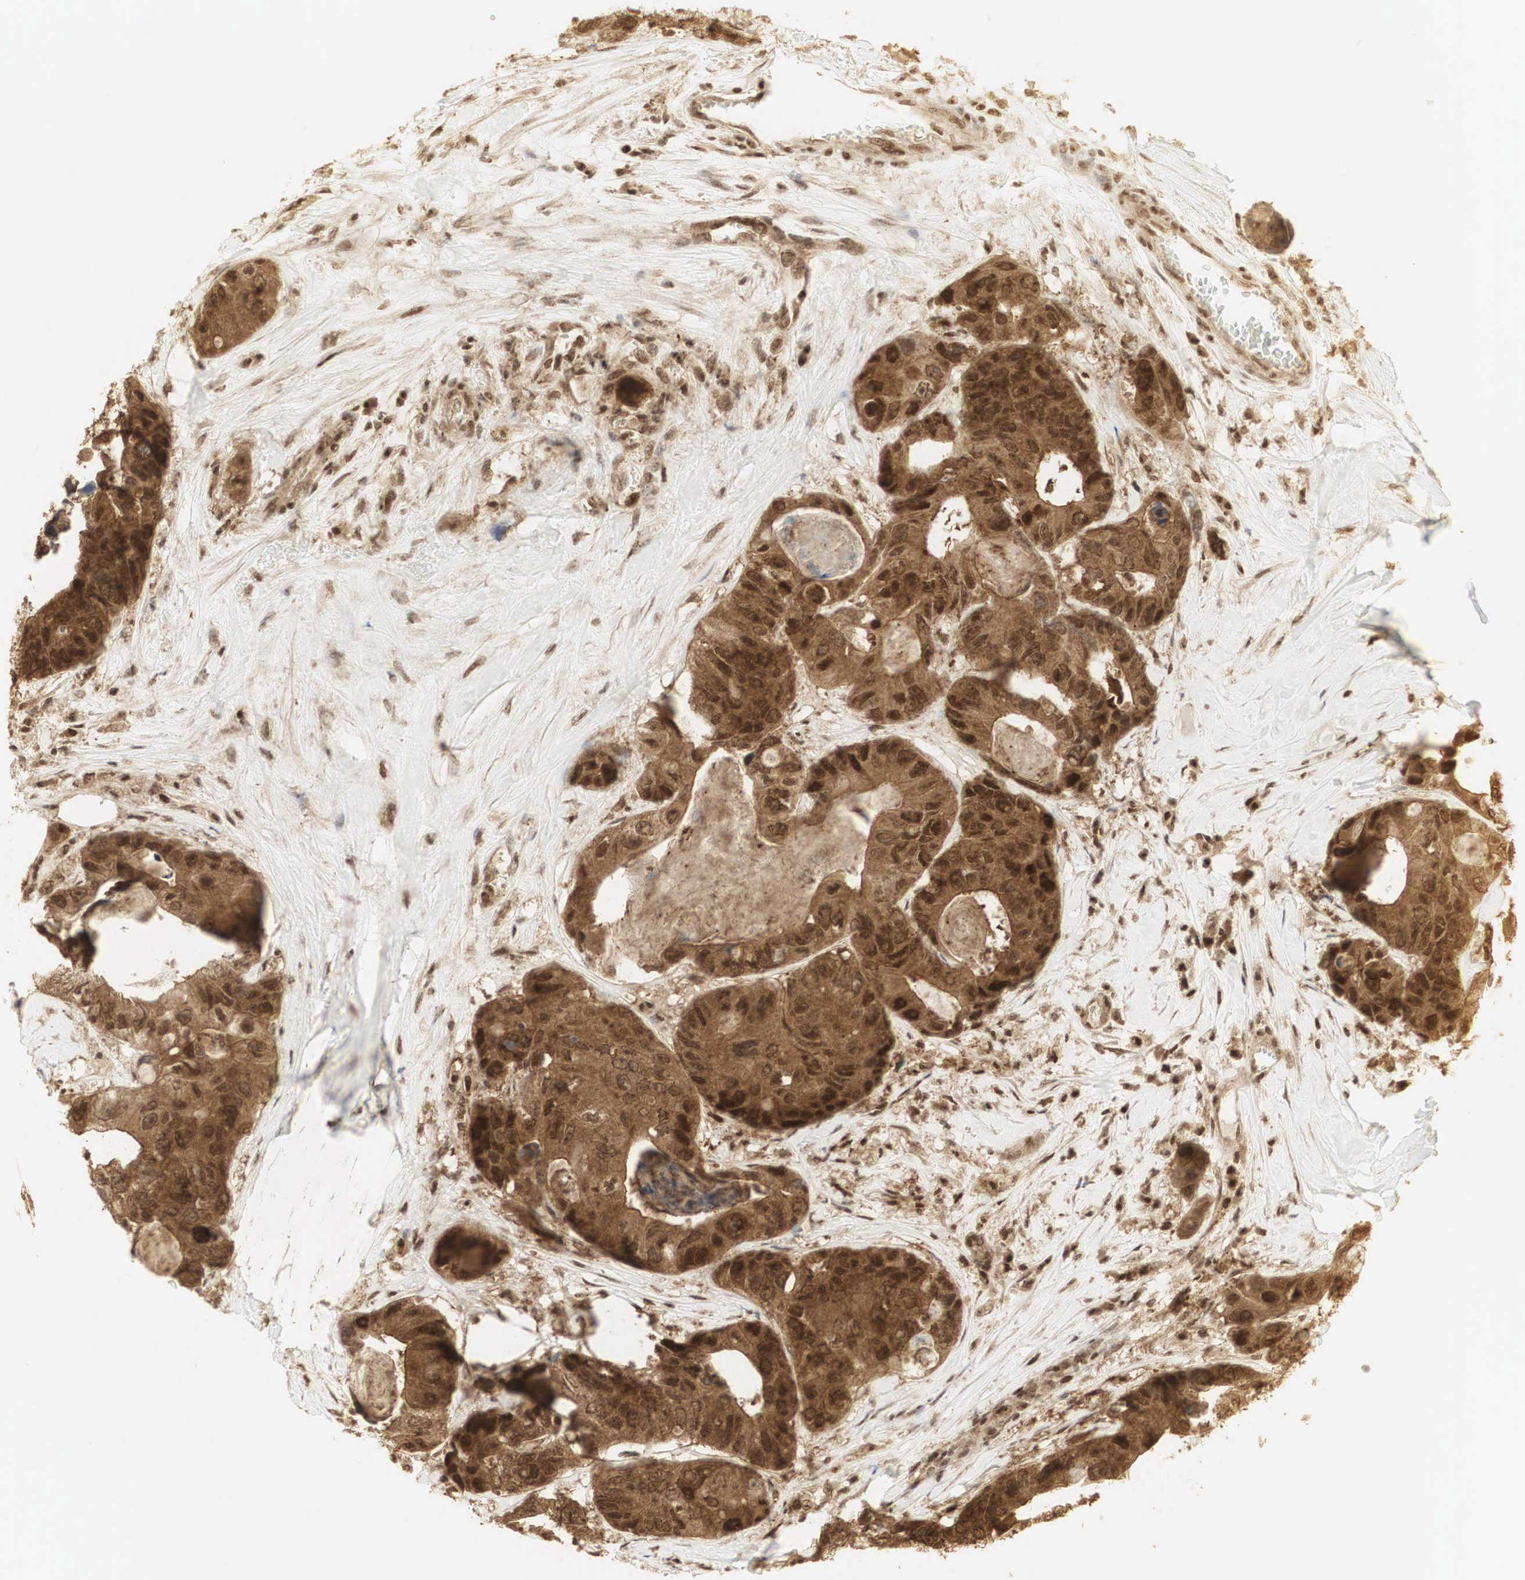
{"staining": {"intensity": "strong", "quantity": ">75%", "location": "cytoplasmic/membranous,nuclear"}, "tissue": "colorectal cancer", "cell_type": "Tumor cells", "image_type": "cancer", "snomed": [{"axis": "morphology", "description": "Adenocarcinoma, NOS"}, {"axis": "topography", "description": "Colon"}], "caption": "Human adenocarcinoma (colorectal) stained with a protein marker exhibits strong staining in tumor cells.", "gene": "RNF113A", "patient": {"sex": "female", "age": 86}}